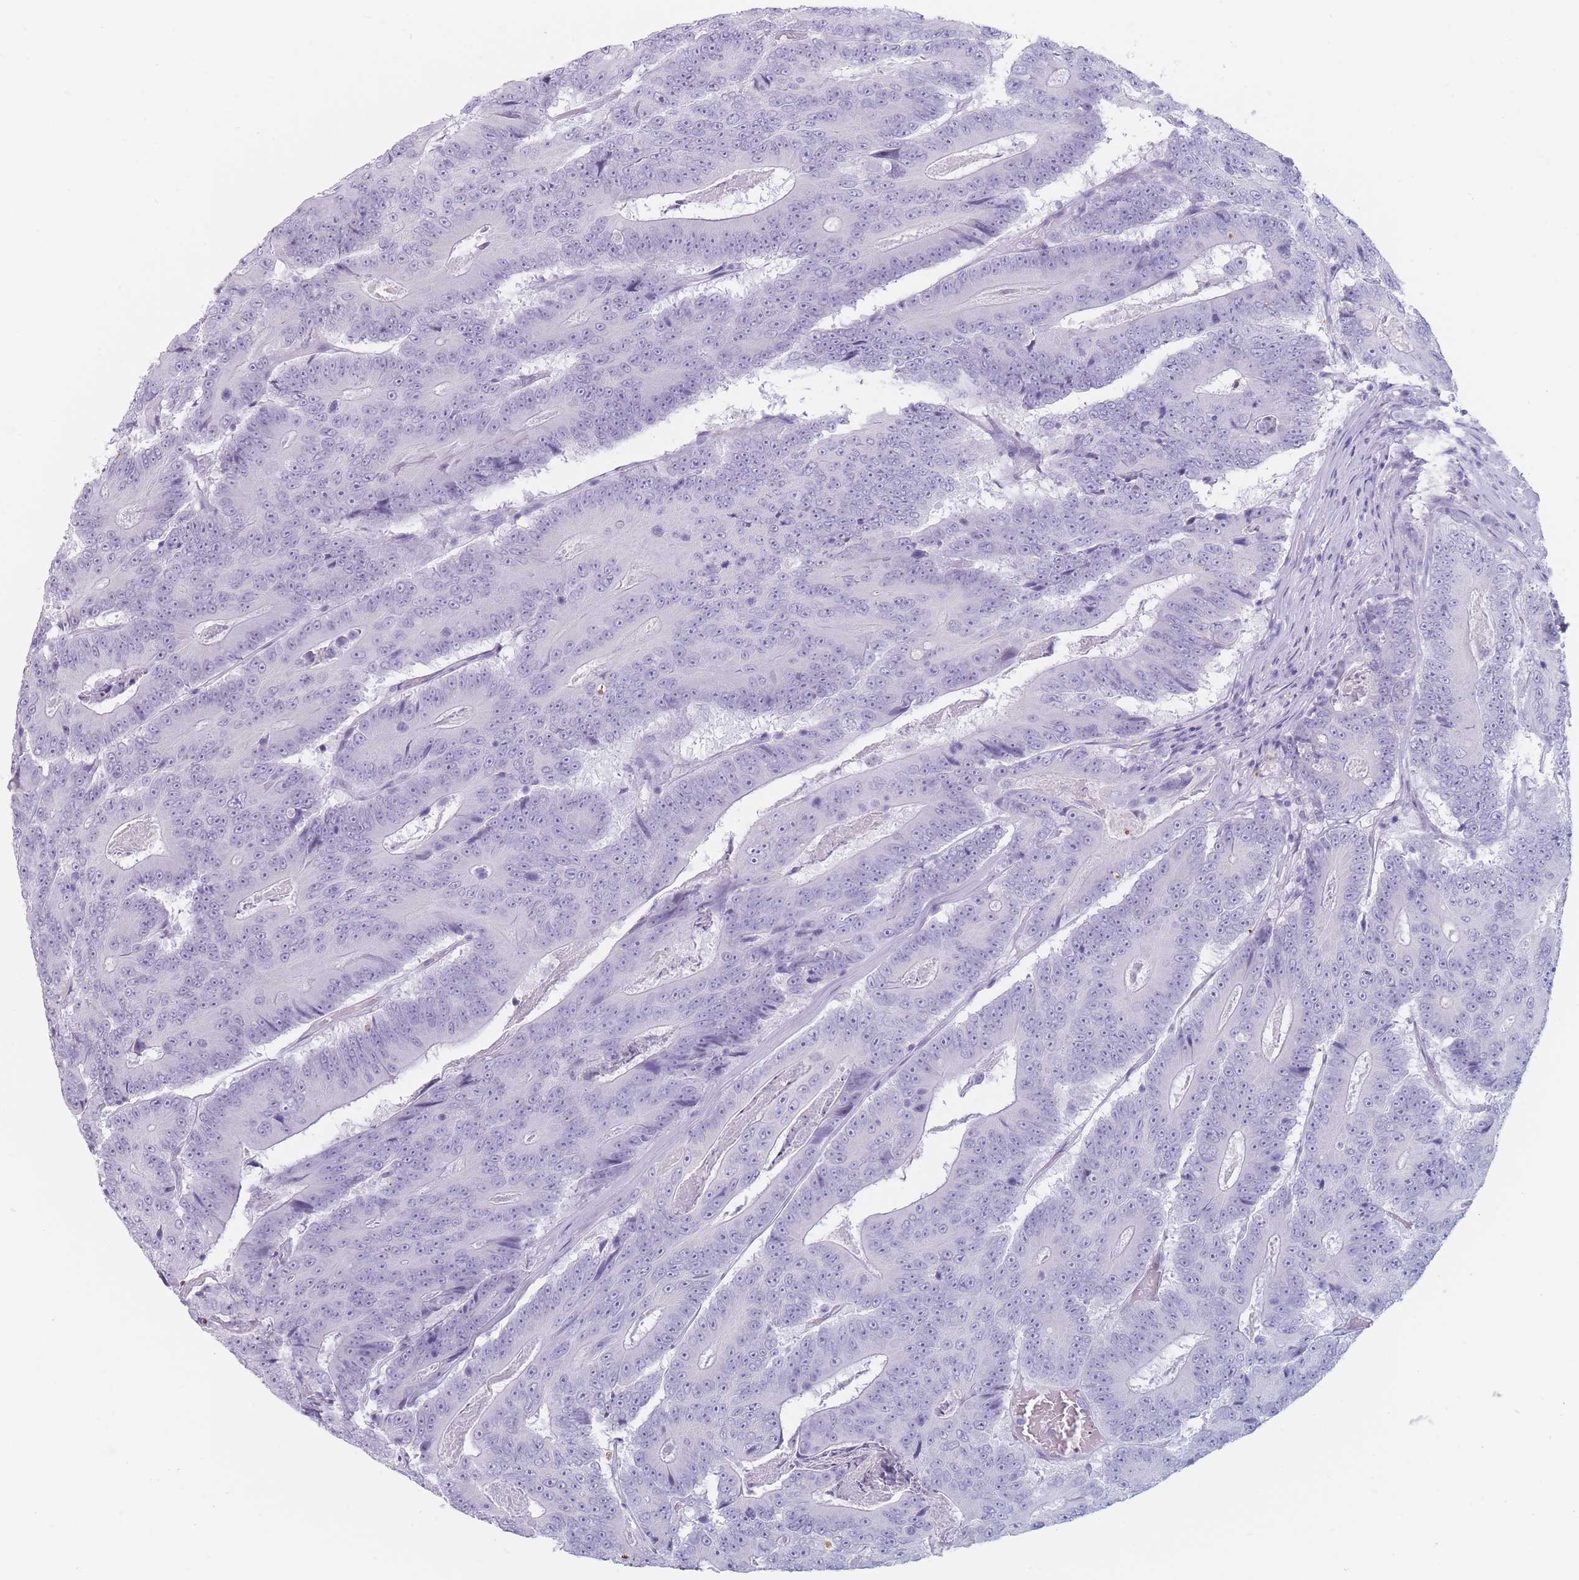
{"staining": {"intensity": "negative", "quantity": "none", "location": "none"}, "tissue": "colorectal cancer", "cell_type": "Tumor cells", "image_type": "cancer", "snomed": [{"axis": "morphology", "description": "Adenocarcinoma, NOS"}, {"axis": "topography", "description": "Colon"}], "caption": "A micrograph of colorectal adenocarcinoma stained for a protein displays no brown staining in tumor cells.", "gene": "GPR12", "patient": {"sex": "male", "age": 83}}